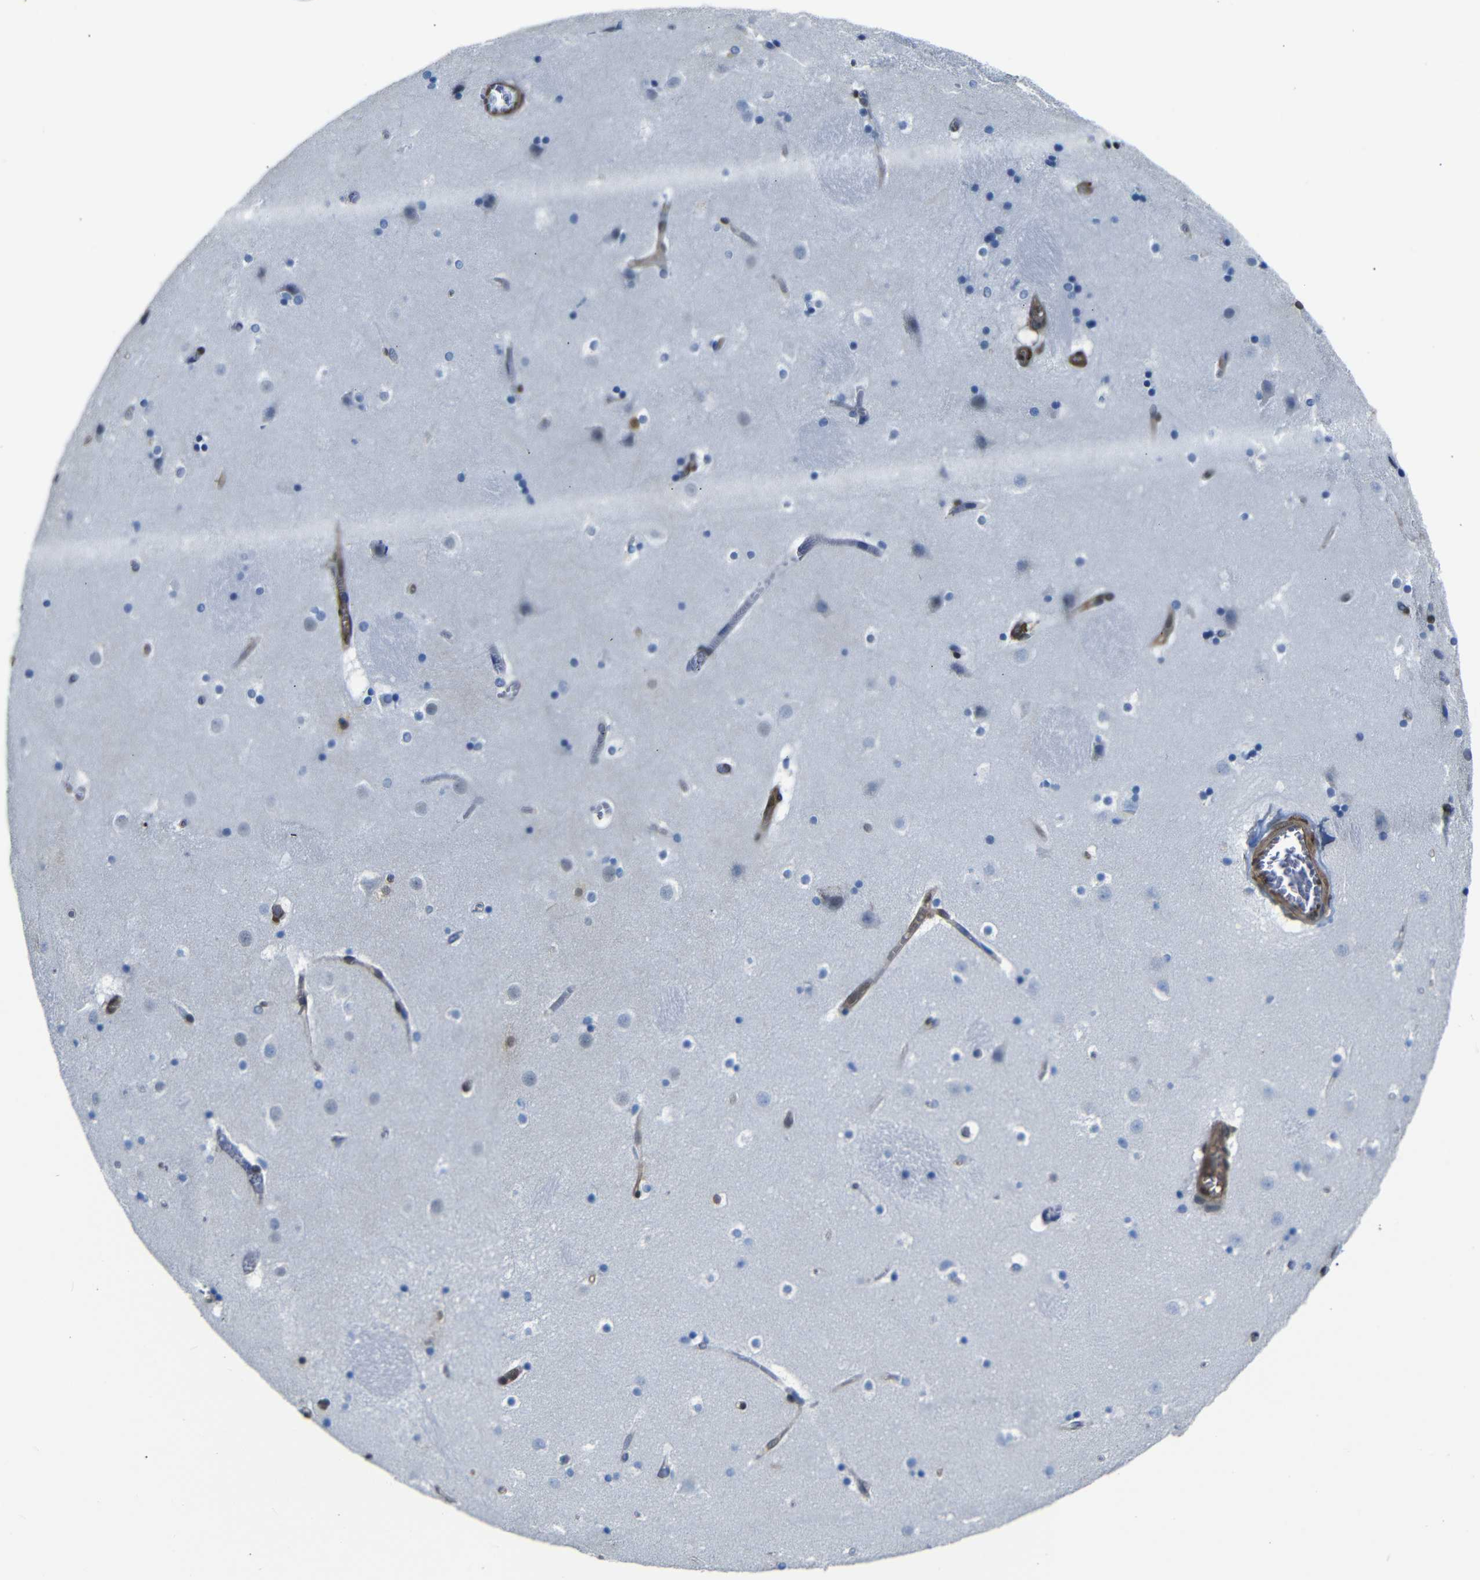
{"staining": {"intensity": "negative", "quantity": "none", "location": "none"}, "tissue": "caudate", "cell_type": "Glial cells", "image_type": "normal", "snomed": [{"axis": "morphology", "description": "Normal tissue, NOS"}, {"axis": "topography", "description": "Lateral ventricle wall"}], "caption": "This is an immunohistochemistry (IHC) micrograph of benign human caudate. There is no expression in glial cells.", "gene": "YAP1", "patient": {"sex": "male", "age": 45}}